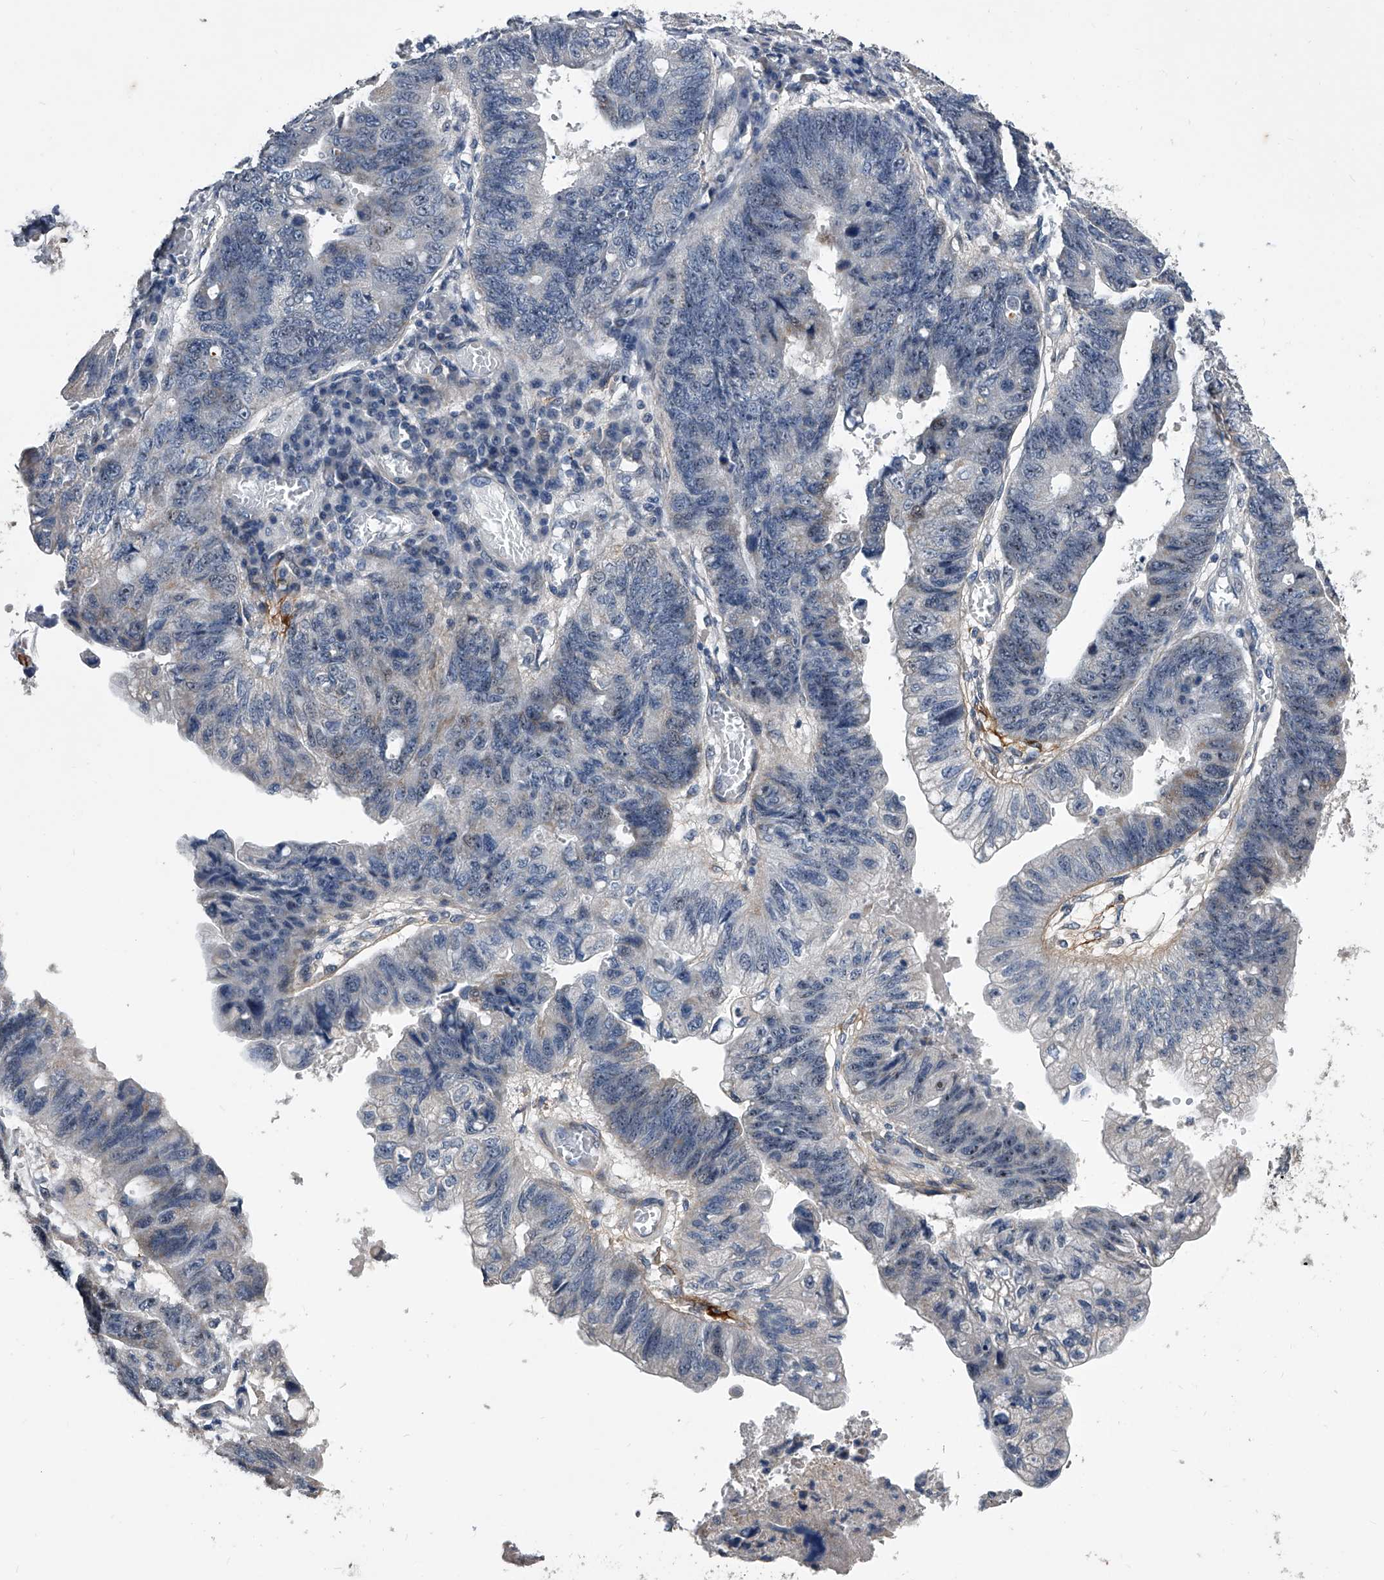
{"staining": {"intensity": "negative", "quantity": "none", "location": "none"}, "tissue": "stomach cancer", "cell_type": "Tumor cells", "image_type": "cancer", "snomed": [{"axis": "morphology", "description": "Adenocarcinoma, NOS"}, {"axis": "topography", "description": "Stomach"}], "caption": "Immunohistochemistry (IHC) of human stomach adenocarcinoma demonstrates no staining in tumor cells.", "gene": "PHACTR1", "patient": {"sex": "male", "age": 59}}